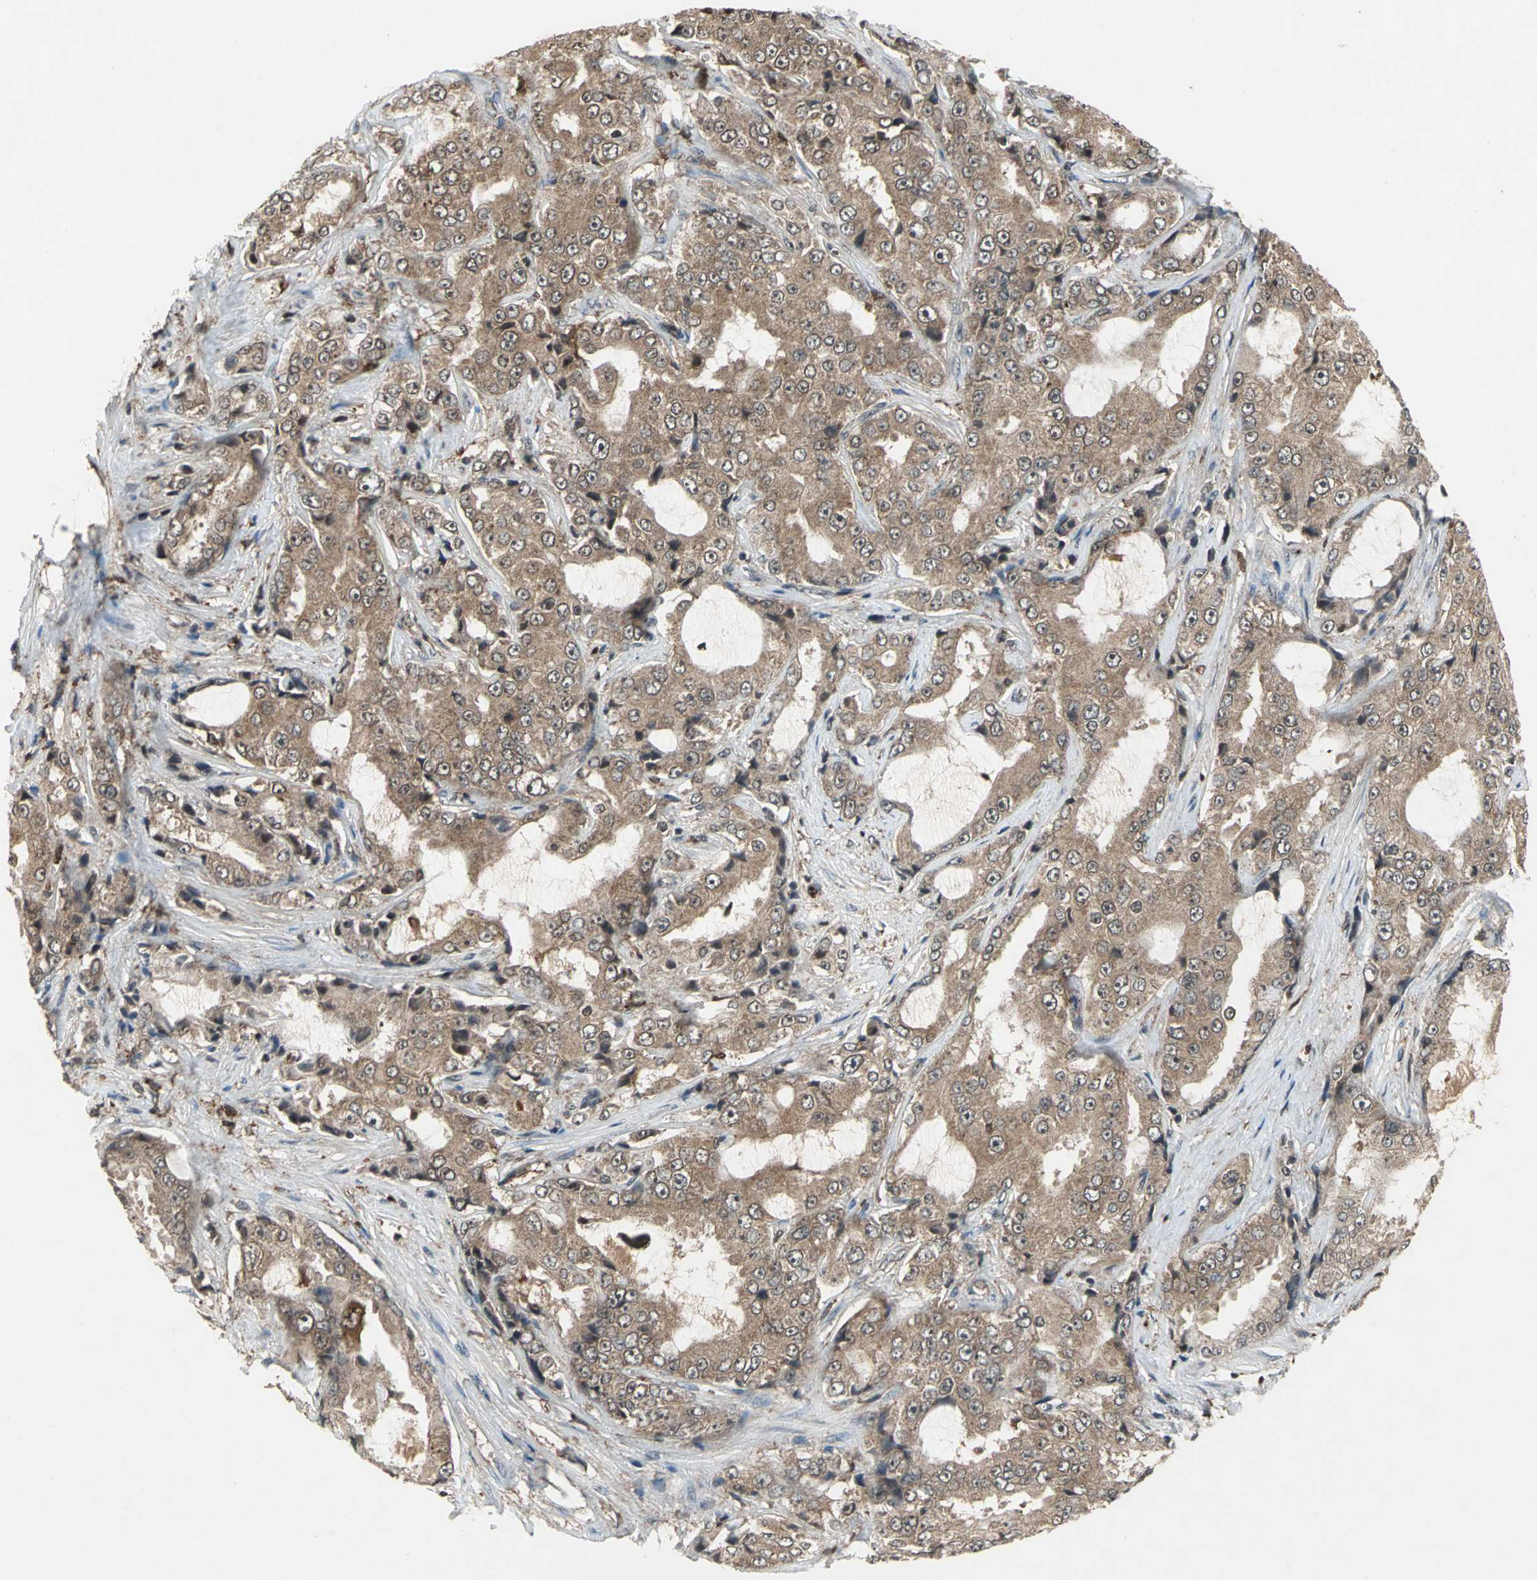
{"staining": {"intensity": "moderate", "quantity": ">75%", "location": "cytoplasmic/membranous"}, "tissue": "prostate cancer", "cell_type": "Tumor cells", "image_type": "cancer", "snomed": [{"axis": "morphology", "description": "Adenocarcinoma, High grade"}, {"axis": "topography", "description": "Prostate"}], "caption": "Approximately >75% of tumor cells in prostate high-grade adenocarcinoma show moderate cytoplasmic/membranous protein expression as visualized by brown immunohistochemical staining.", "gene": "PYCARD", "patient": {"sex": "male", "age": 73}}